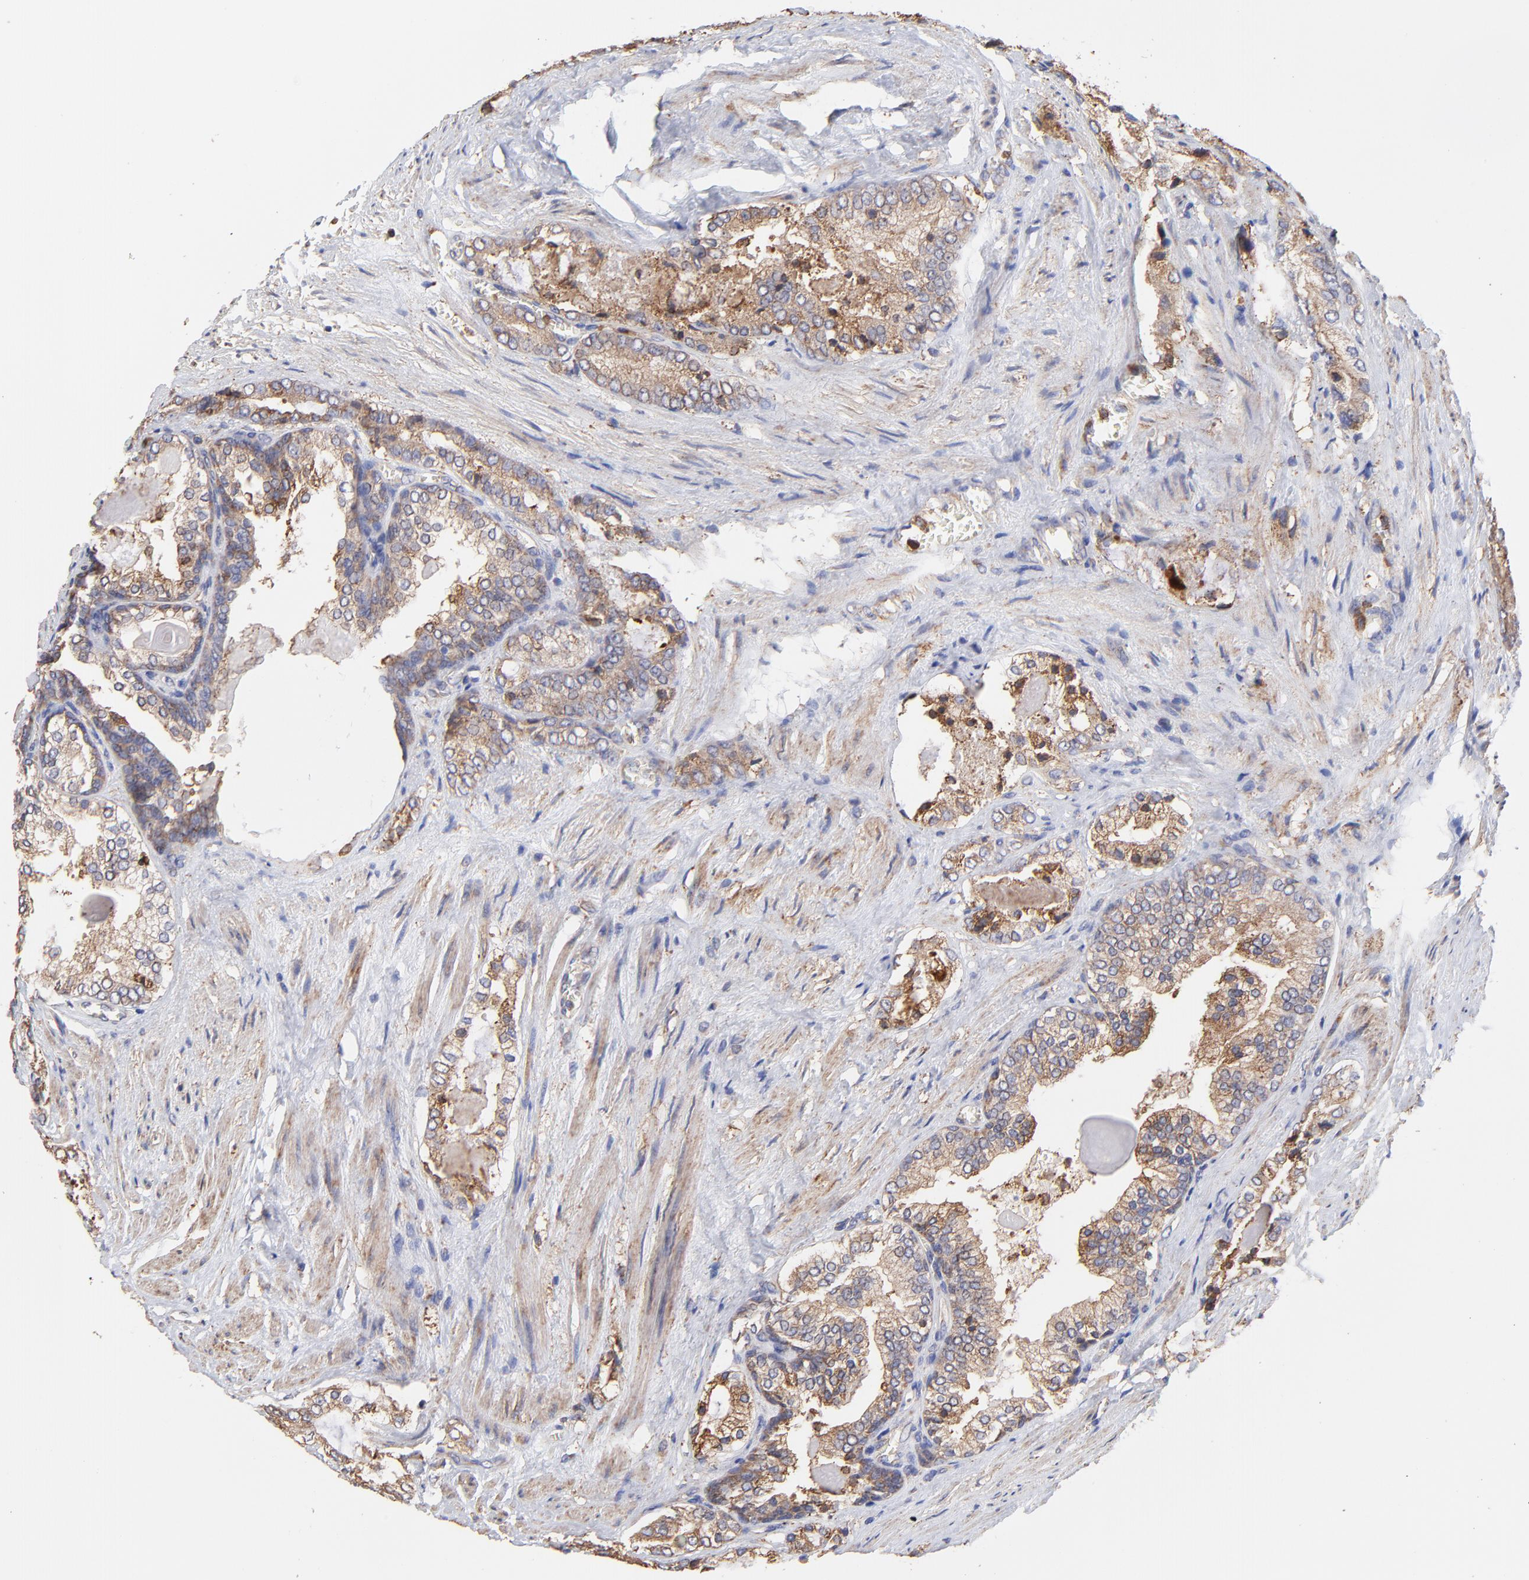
{"staining": {"intensity": "moderate", "quantity": ">75%", "location": "cytoplasmic/membranous"}, "tissue": "prostate cancer", "cell_type": "Tumor cells", "image_type": "cancer", "snomed": [{"axis": "morphology", "description": "Adenocarcinoma, Medium grade"}, {"axis": "topography", "description": "Prostate"}], "caption": "Immunohistochemical staining of human prostate cancer reveals moderate cytoplasmic/membranous protein expression in approximately >75% of tumor cells.", "gene": "PFKM", "patient": {"sex": "male", "age": 60}}